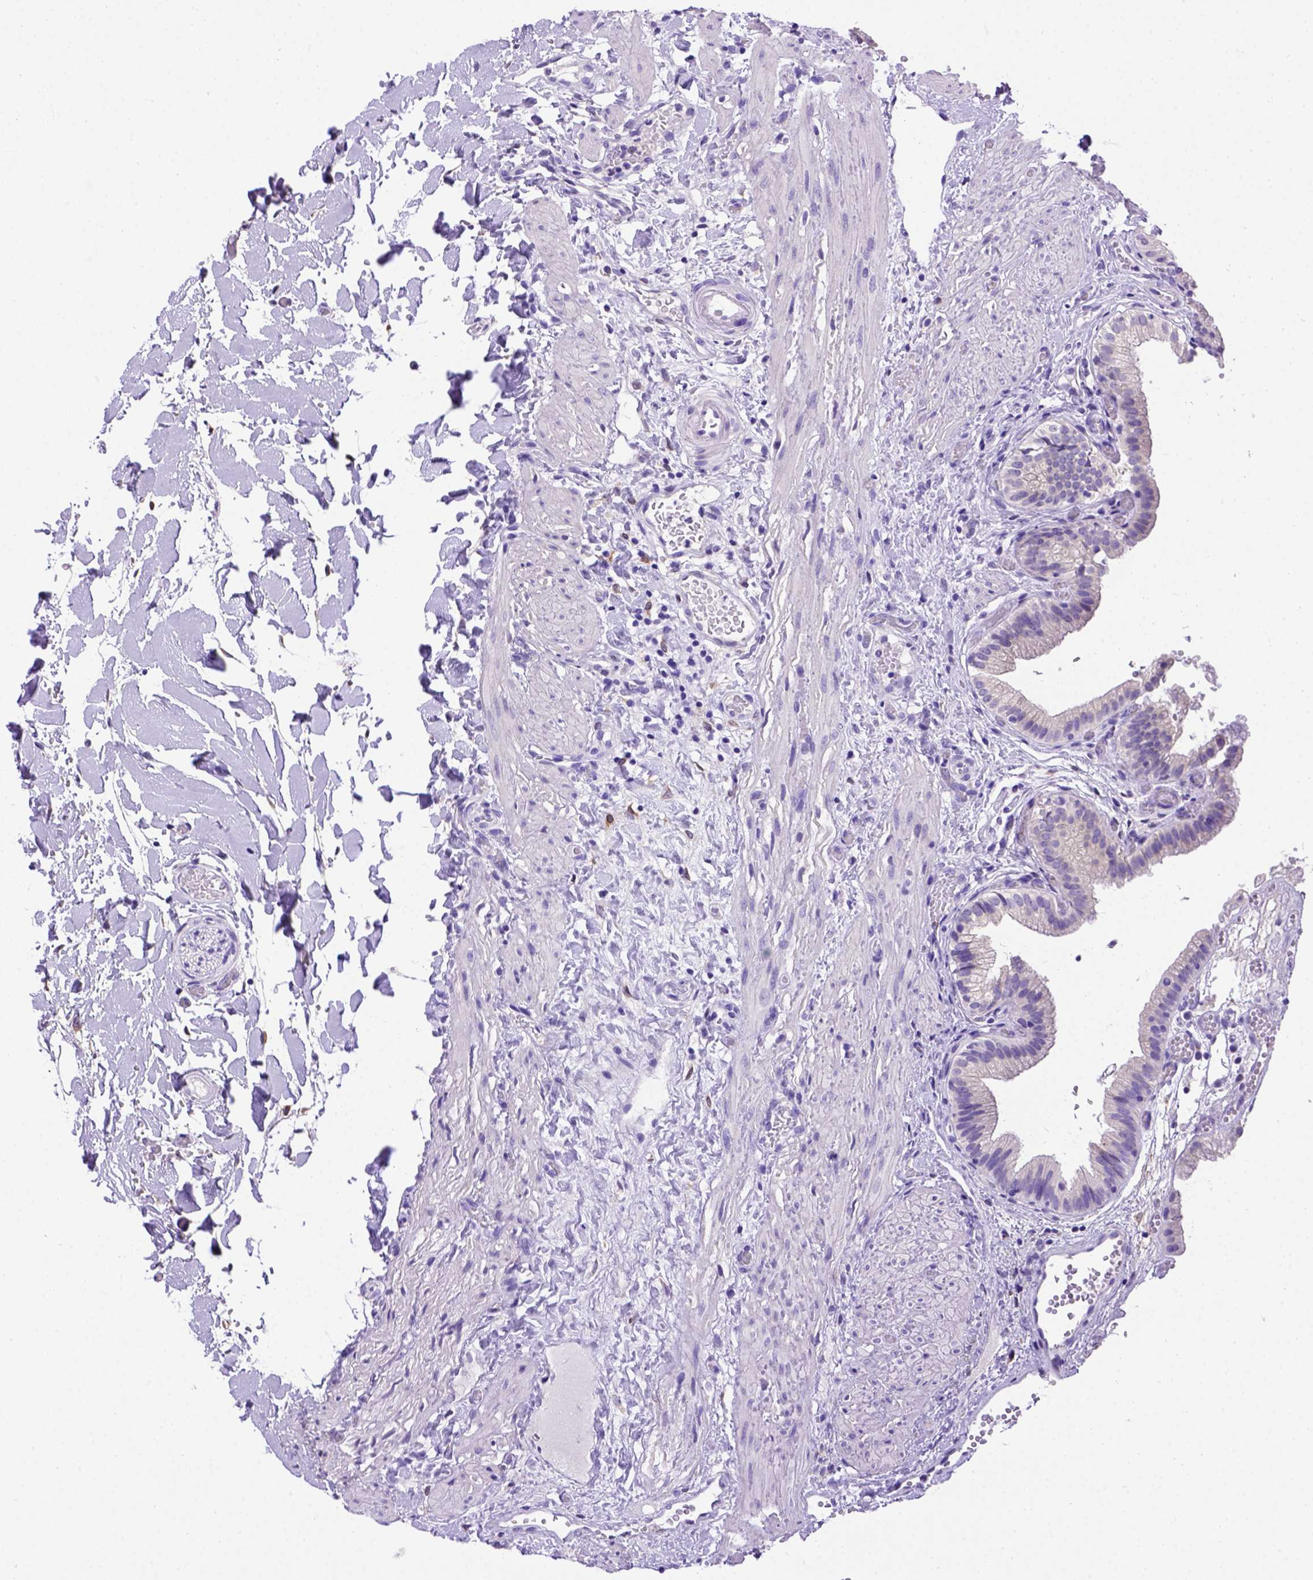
{"staining": {"intensity": "negative", "quantity": "none", "location": "none"}, "tissue": "gallbladder", "cell_type": "Glandular cells", "image_type": "normal", "snomed": [{"axis": "morphology", "description": "Normal tissue, NOS"}, {"axis": "topography", "description": "Gallbladder"}], "caption": "DAB immunohistochemical staining of normal human gallbladder shows no significant staining in glandular cells. (Brightfield microscopy of DAB immunohistochemistry (IHC) at high magnification).", "gene": "PTGES", "patient": {"sex": "female", "age": 24}}